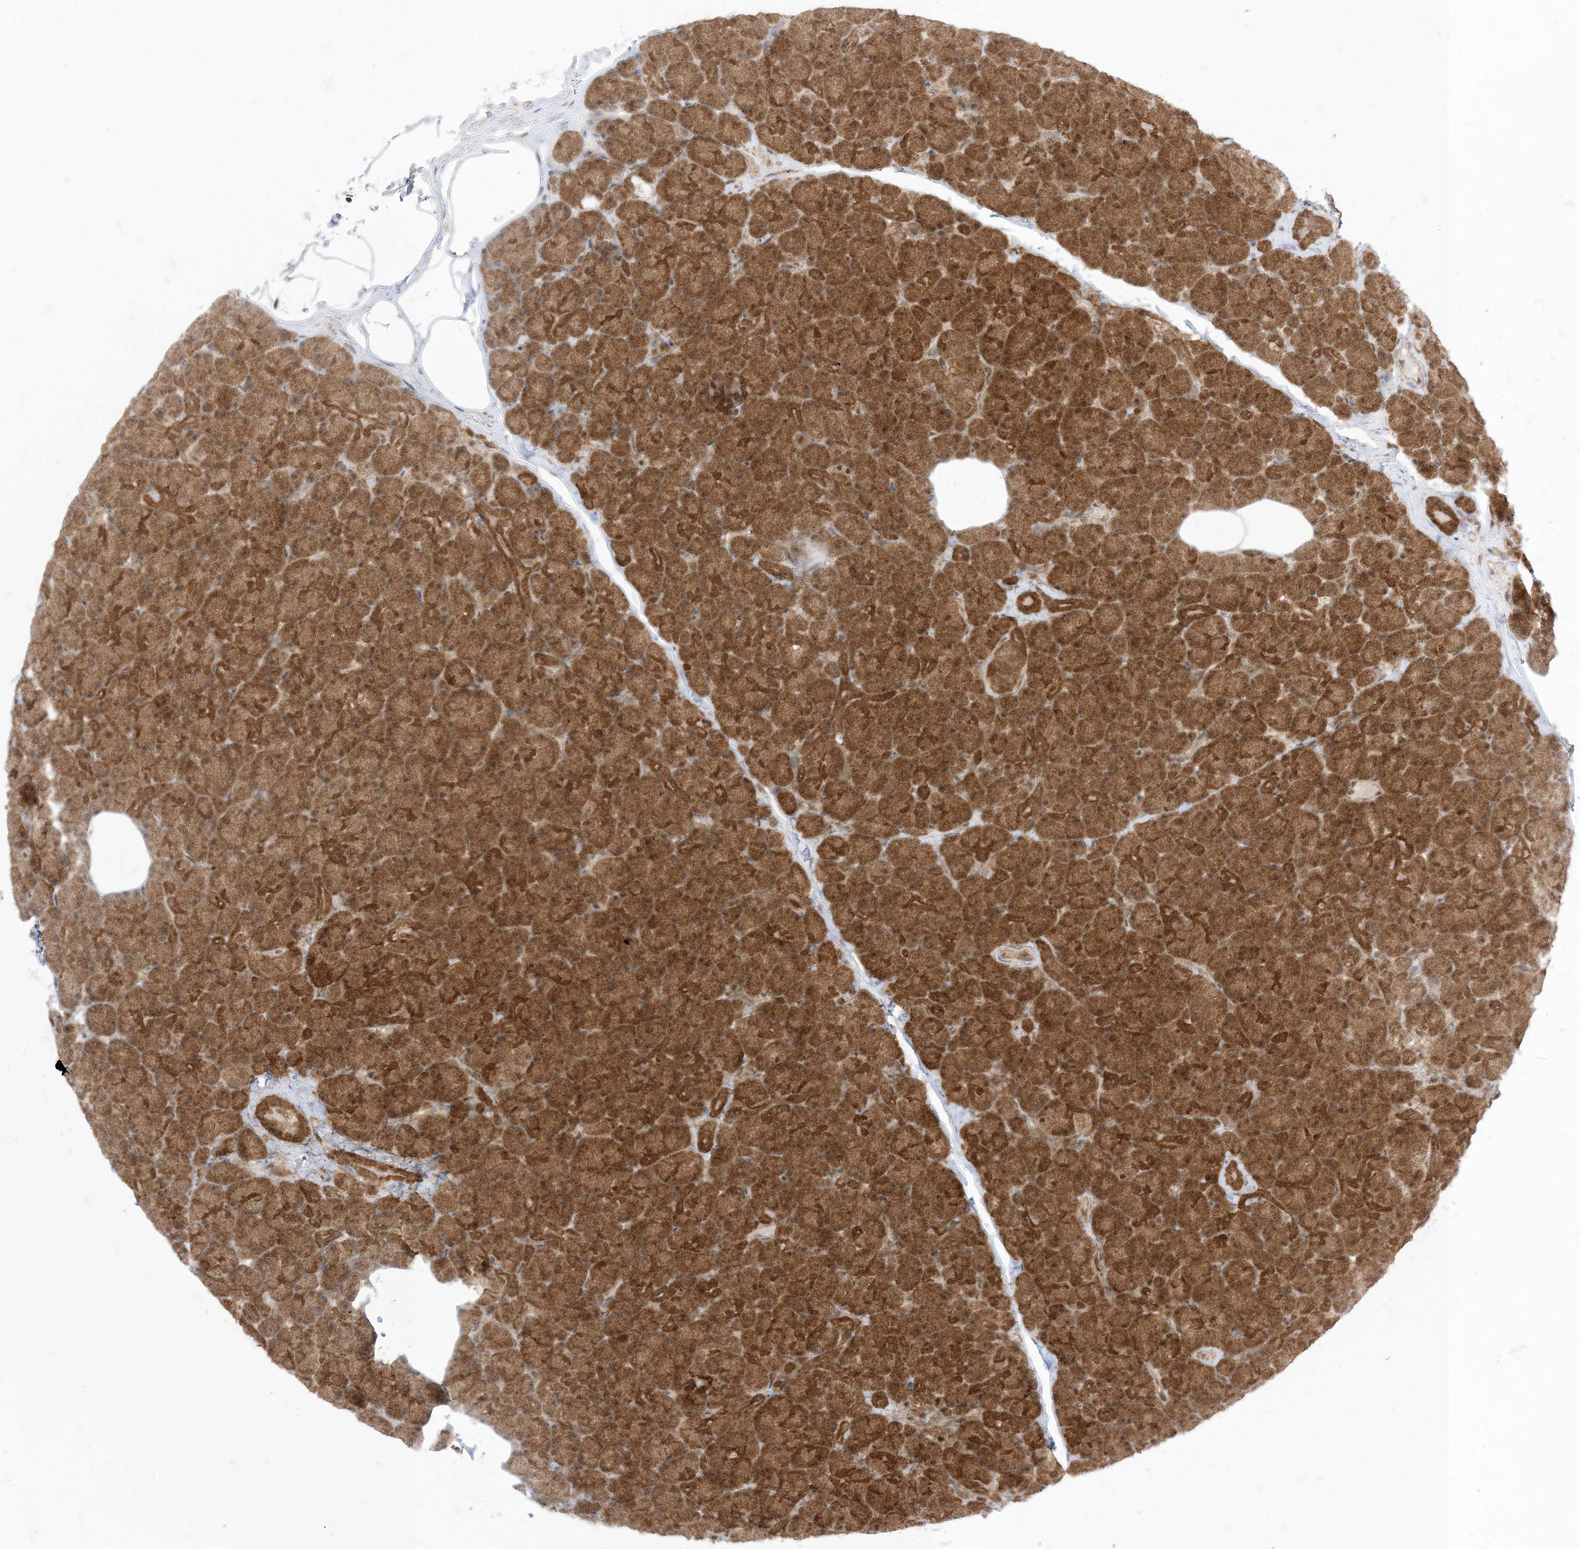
{"staining": {"intensity": "strong", "quantity": ">75%", "location": "cytoplasmic/membranous,nuclear"}, "tissue": "pancreas", "cell_type": "Exocrine glandular cells", "image_type": "normal", "snomed": [{"axis": "morphology", "description": "Normal tissue, NOS"}, {"axis": "topography", "description": "Pancreas"}], "caption": "Pancreas stained for a protein reveals strong cytoplasmic/membranous,nuclear positivity in exocrine glandular cells.", "gene": "PTPA", "patient": {"sex": "female", "age": 43}}